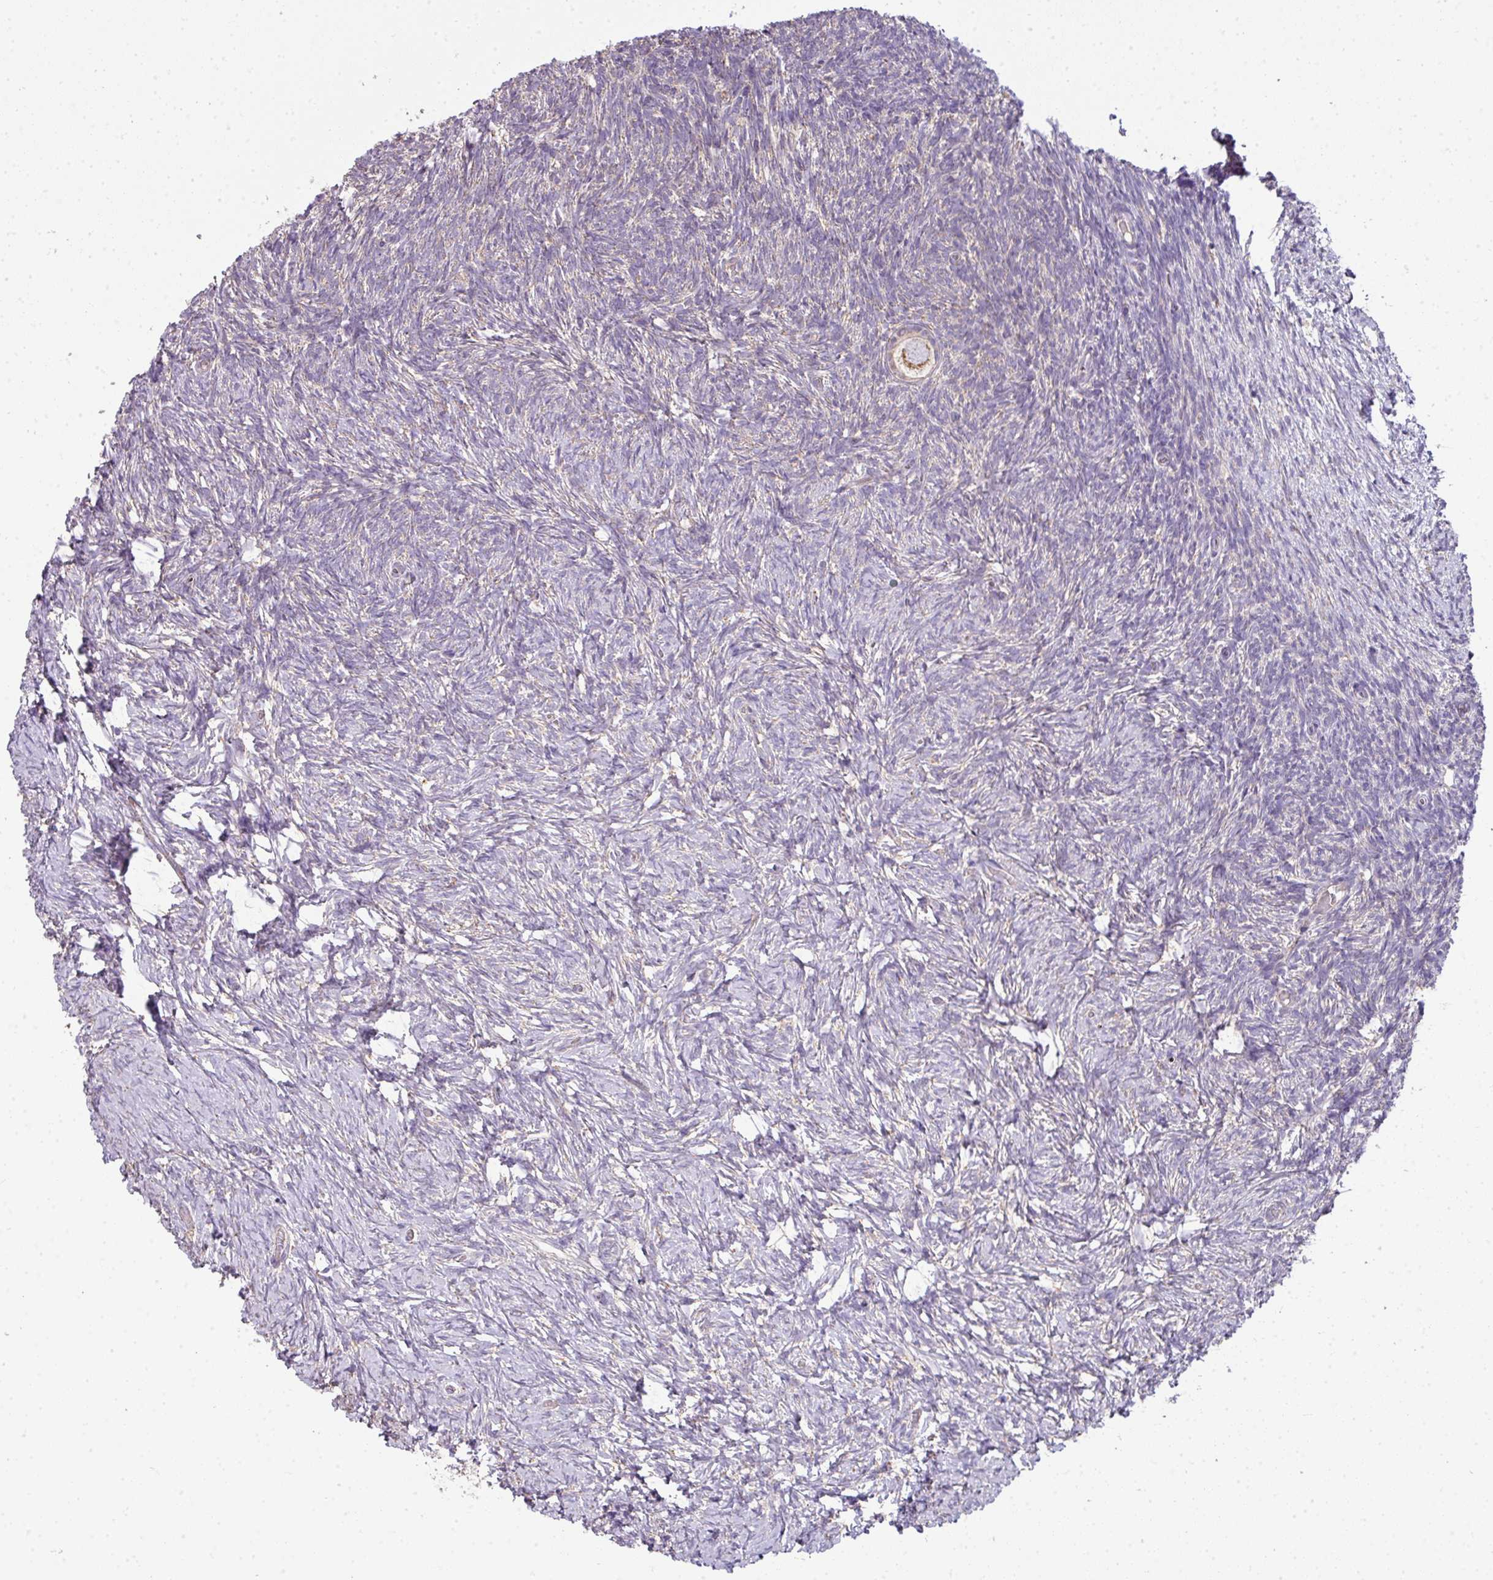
{"staining": {"intensity": "negative", "quantity": "none", "location": "none"}, "tissue": "ovary", "cell_type": "Ovarian stroma cells", "image_type": "normal", "snomed": [{"axis": "morphology", "description": "Normal tissue, NOS"}, {"axis": "topography", "description": "Ovary"}], "caption": "Immunohistochemistry histopathology image of normal ovary: ovary stained with DAB shows no significant protein positivity in ovarian stroma cells.", "gene": "PALS2", "patient": {"sex": "female", "age": 39}}